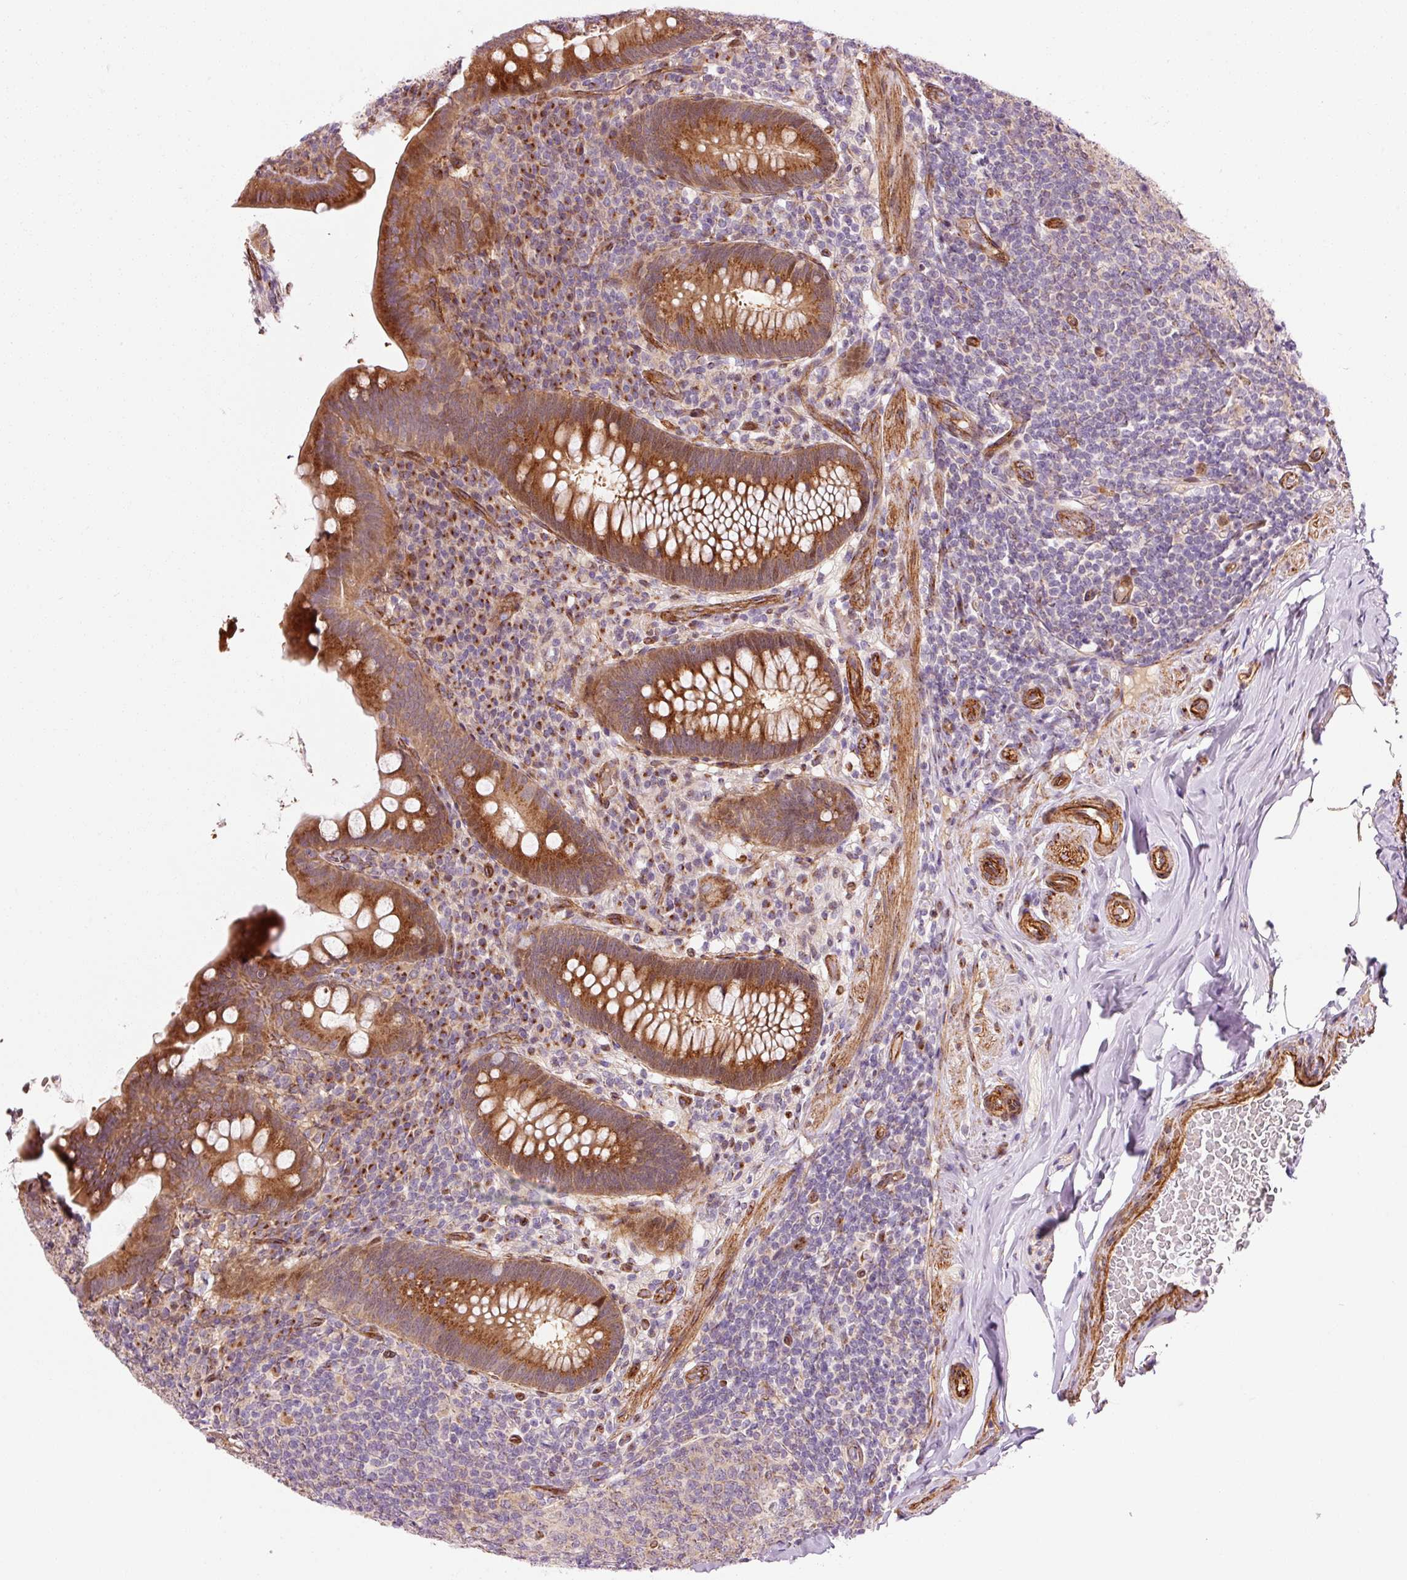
{"staining": {"intensity": "strong", "quantity": ">75%", "location": "cytoplasmic/membranous"}, "tissue": "appendix", "cell_type": "Glandular cells", "image_type": "normal", "snomed": [{"axis": "morphology", "description": "Normal tissue, NOS"}, {"axis": "topography", "description": "Appendix"}], "caption": "Protein expression analysis of benign appendix reveals strong cytoplasmic/membranous positivity in approximately >75% of glandular cells.", "gene": "LIMK2", "patient": {"sex": "male", "age": 71}}